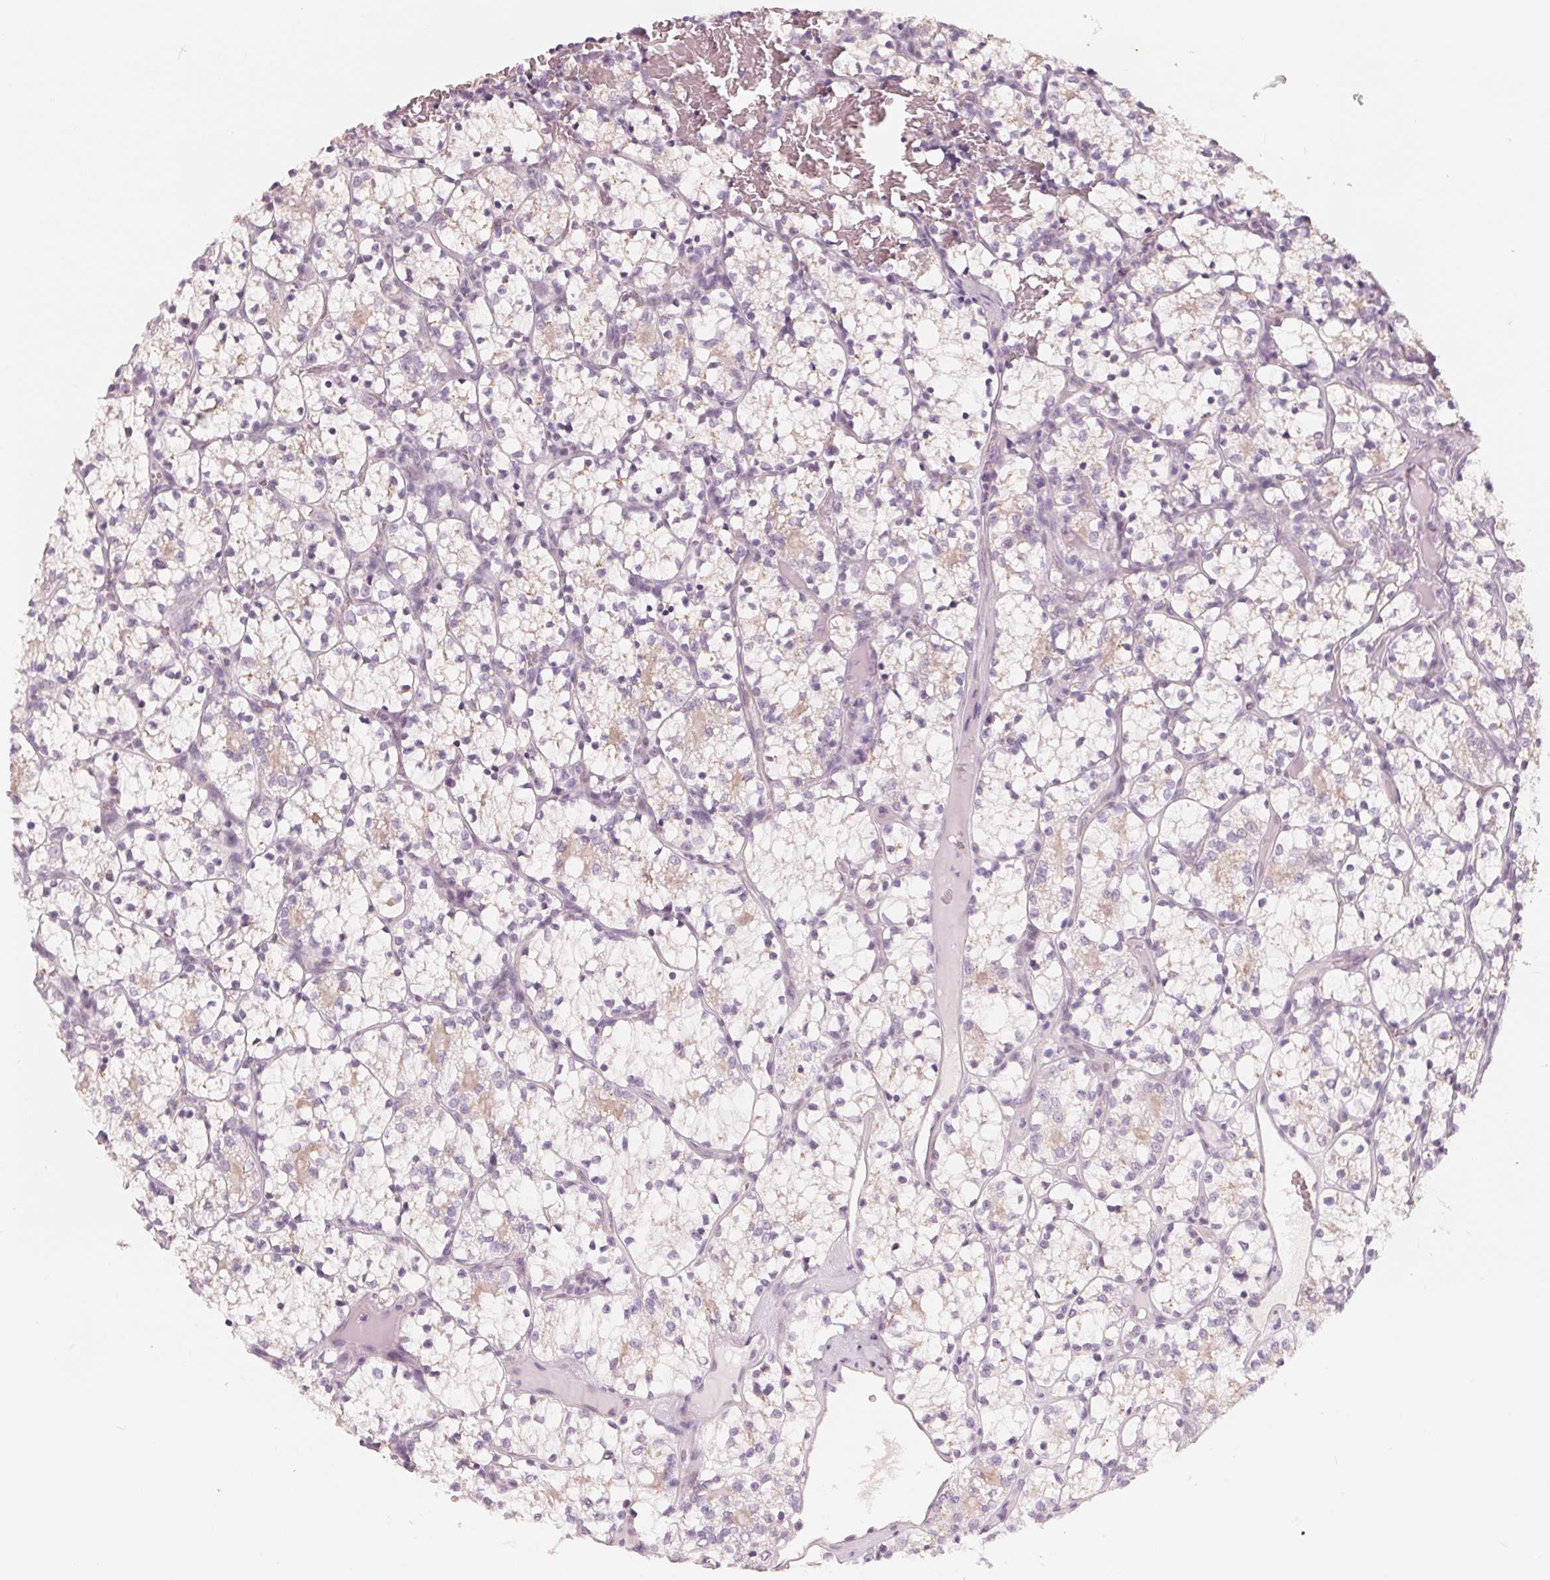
{"staining": {"intensity": "weak", "quantity": "<25%", "location": "cytoplasmic/membranous"}, "tissue": "renal cancer", "cell_type": "Tumor cells", "image_type": "cancer", "snomed": [{"axis": "morphology", "description": "Adenocarcinoma, NOS"}, {"axis": "topography", "description": "Kidney"}], "caption": "There is no significant expression in tumor cells of renal cancer.", "gene": "IL9R", "patient": {"sex": "female", "age": 69}}